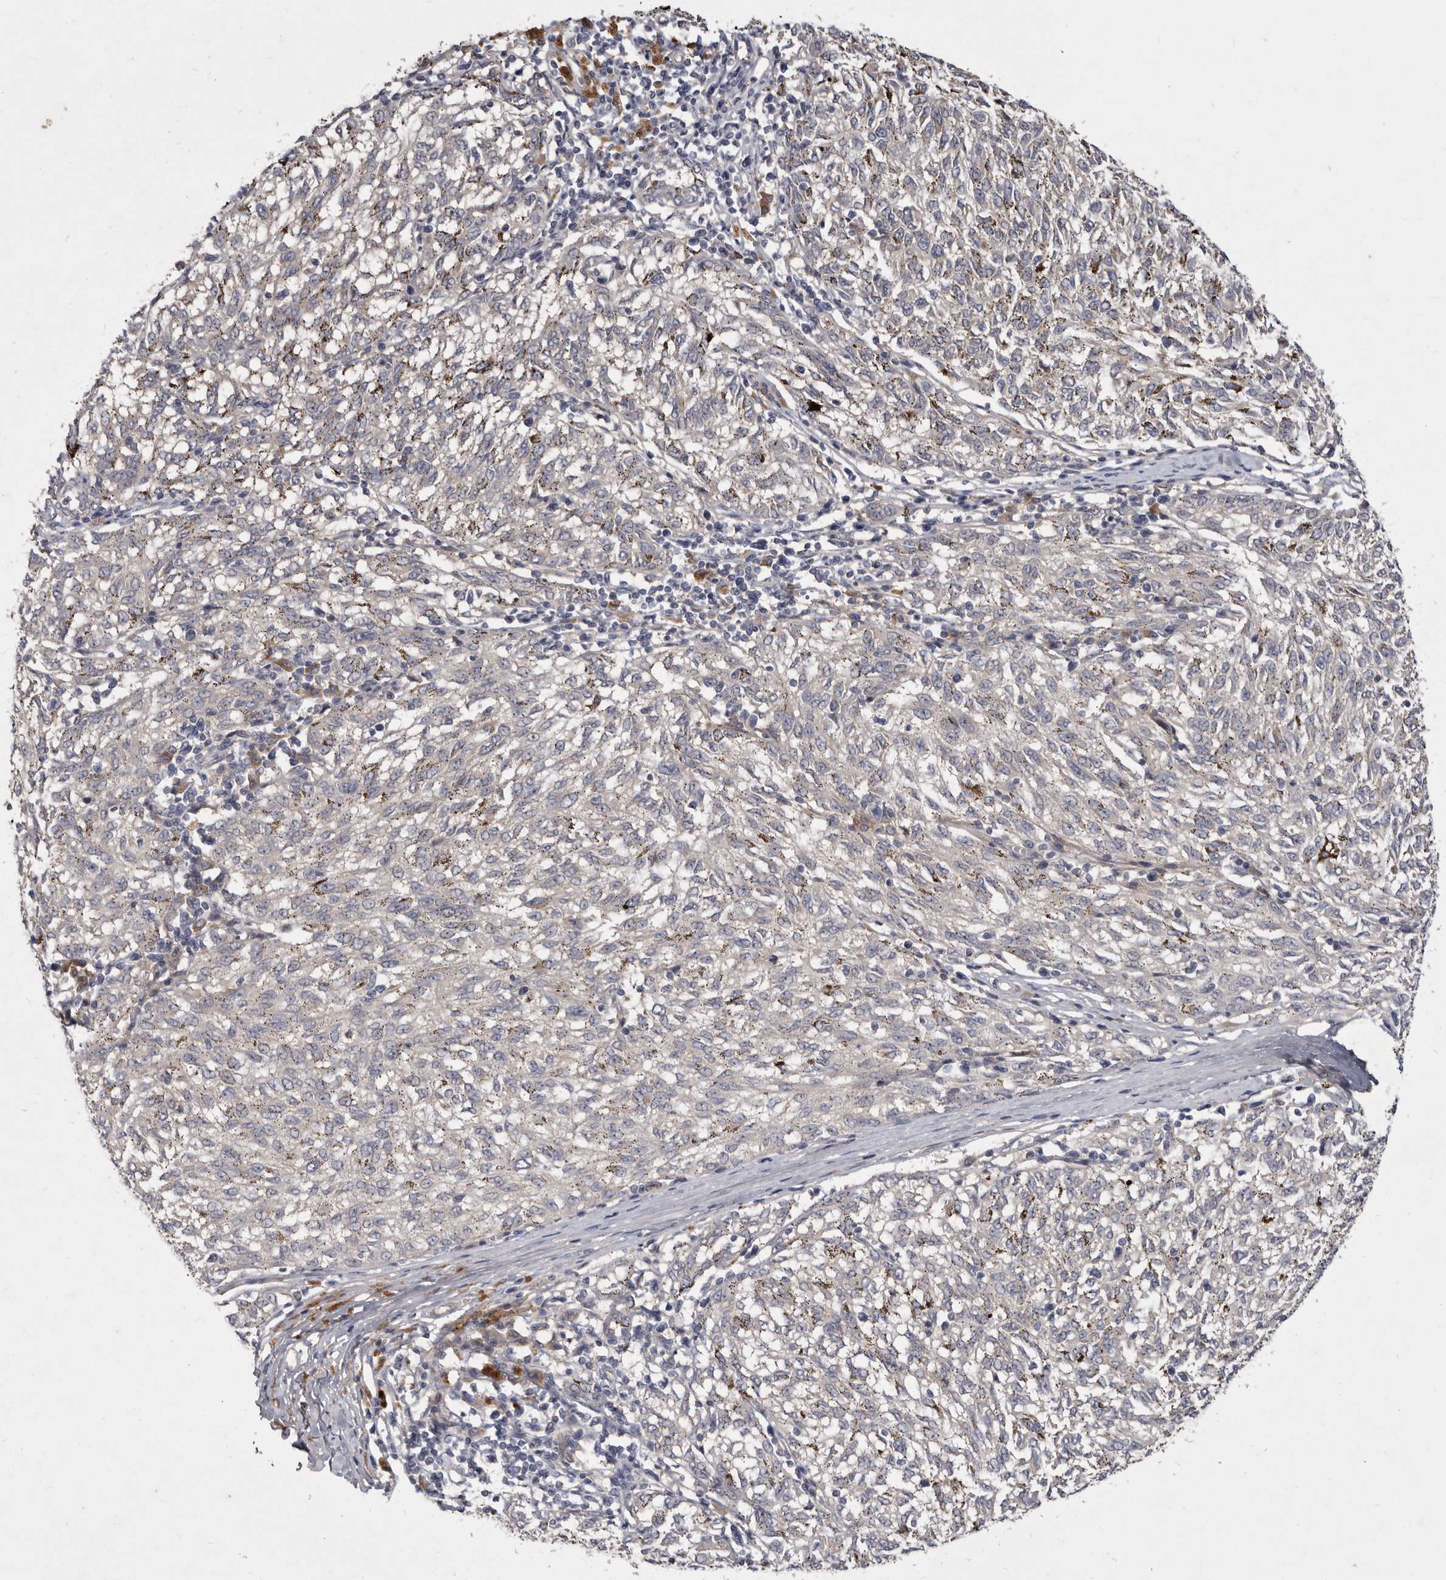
{"staining": {"intensity": "negative", "quantity": "none", "location": "none"}, "tissue": "melanoma", "cell_type": "Tumor cells", "image_type": "cancer", "snomed": [{"axis": "morphology", "description": "Malignant melanoma, NOS"}, {"axis": "topography", "description": "Skin"}], "caption": "Immunohistochemical staining of malignant melanoma reveals no significant positivity in tumor cells. (DAB IHC, high magnification).", "gene": "SLC22A1", "patient": {"sex": "female", "age": 72}}